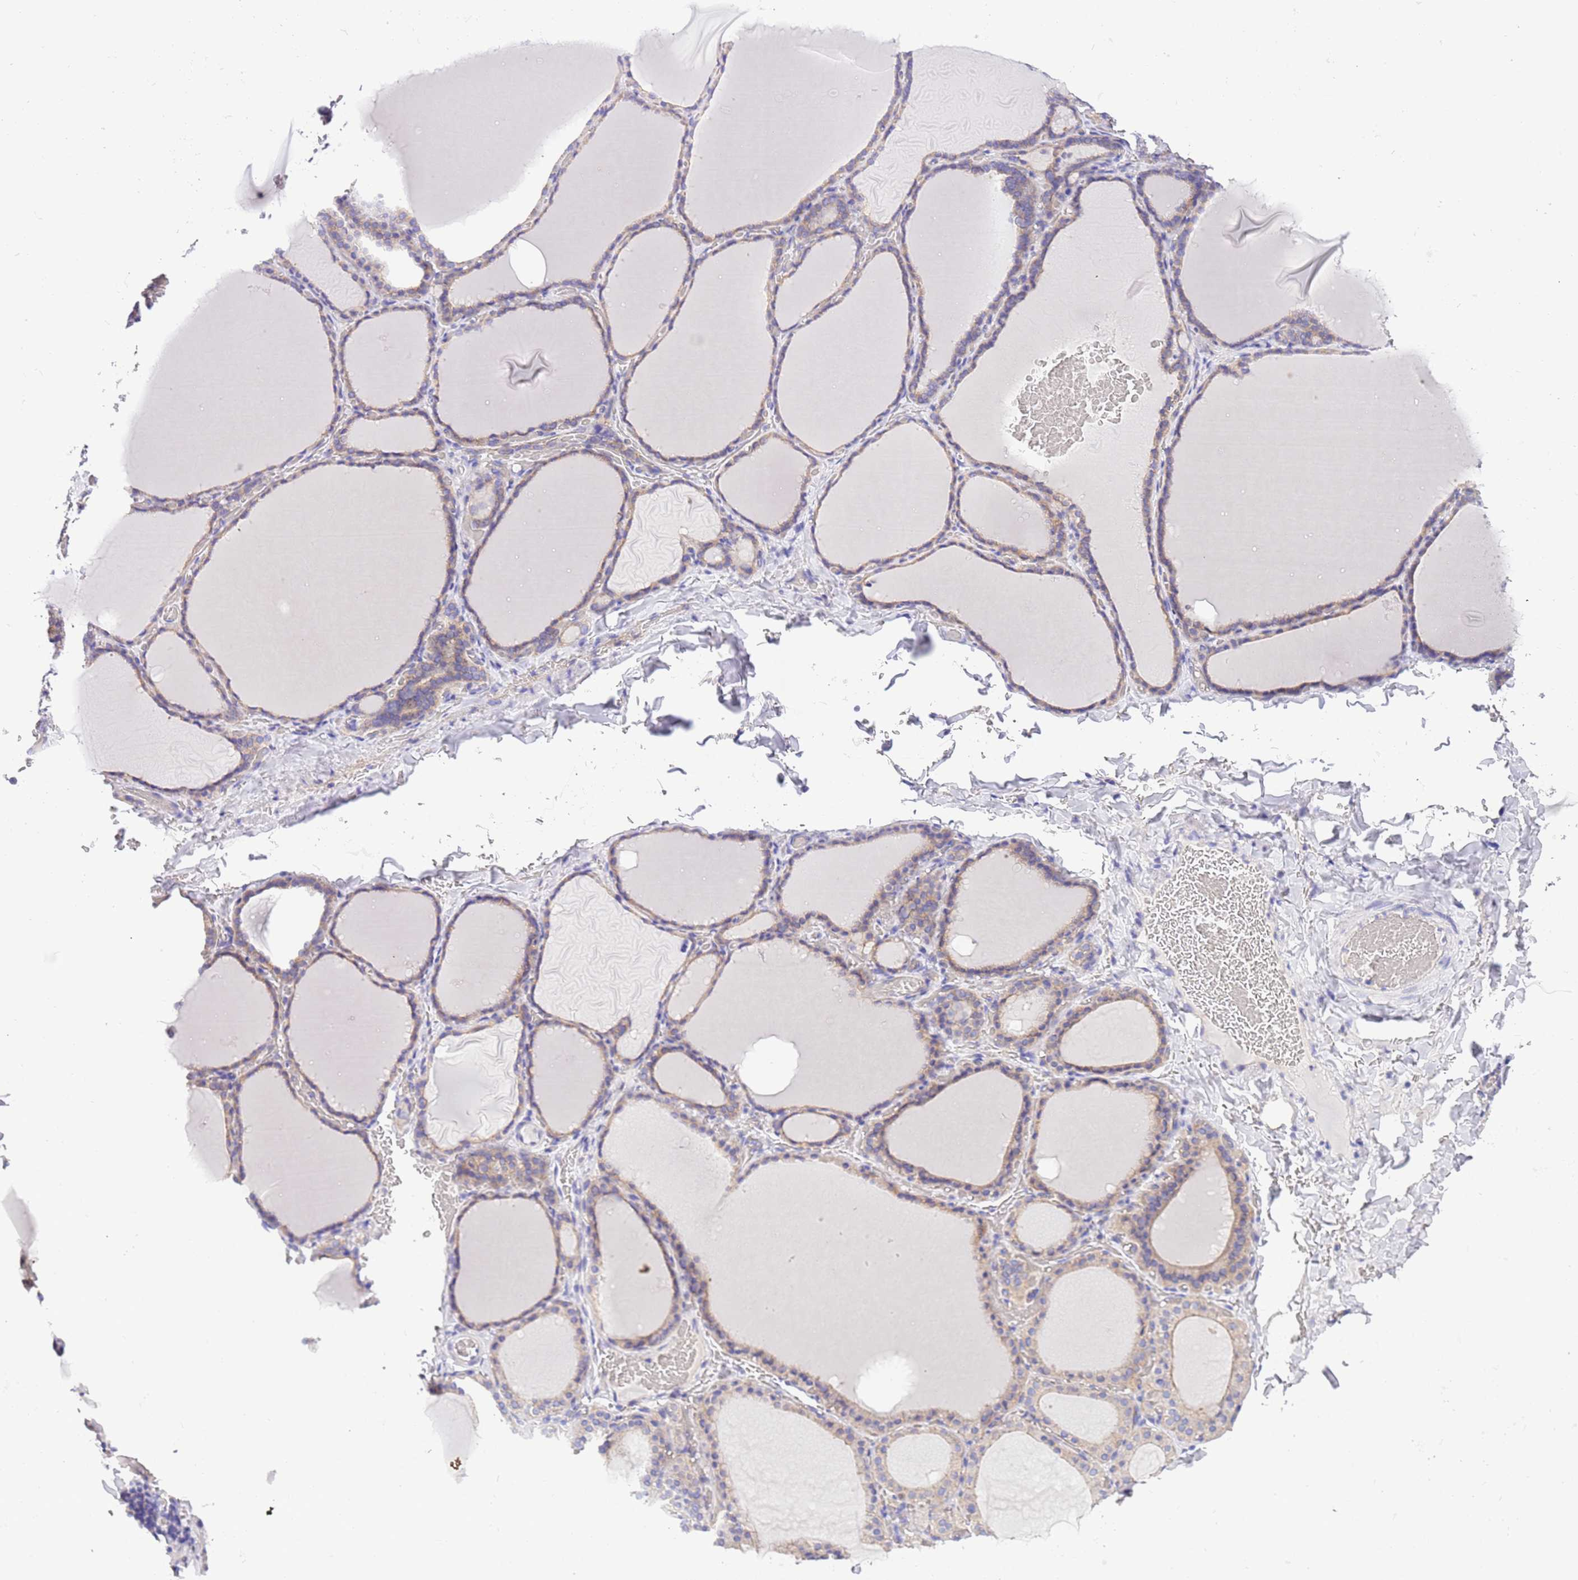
{"staining": {"intensity": "weak", "quantity": ">75%", "location": "cytoplasmic/membranous"}, "tissue": "thyroid gland", "cell_type": "Glandular cells", "image_type": "normal", "snomed": [{"axis": "morphology", "description": "Normal tissue, NOS"}, {"axis": "topography", "description": "Thyroid gland"}], "caption": "An image of human thyroid gland stained for a protein demonstrates weak cytoplasmic/membranous brown staining in glandular cells.", "gene": "STIP1", "patient": {"sex": "female", "age": 39}}